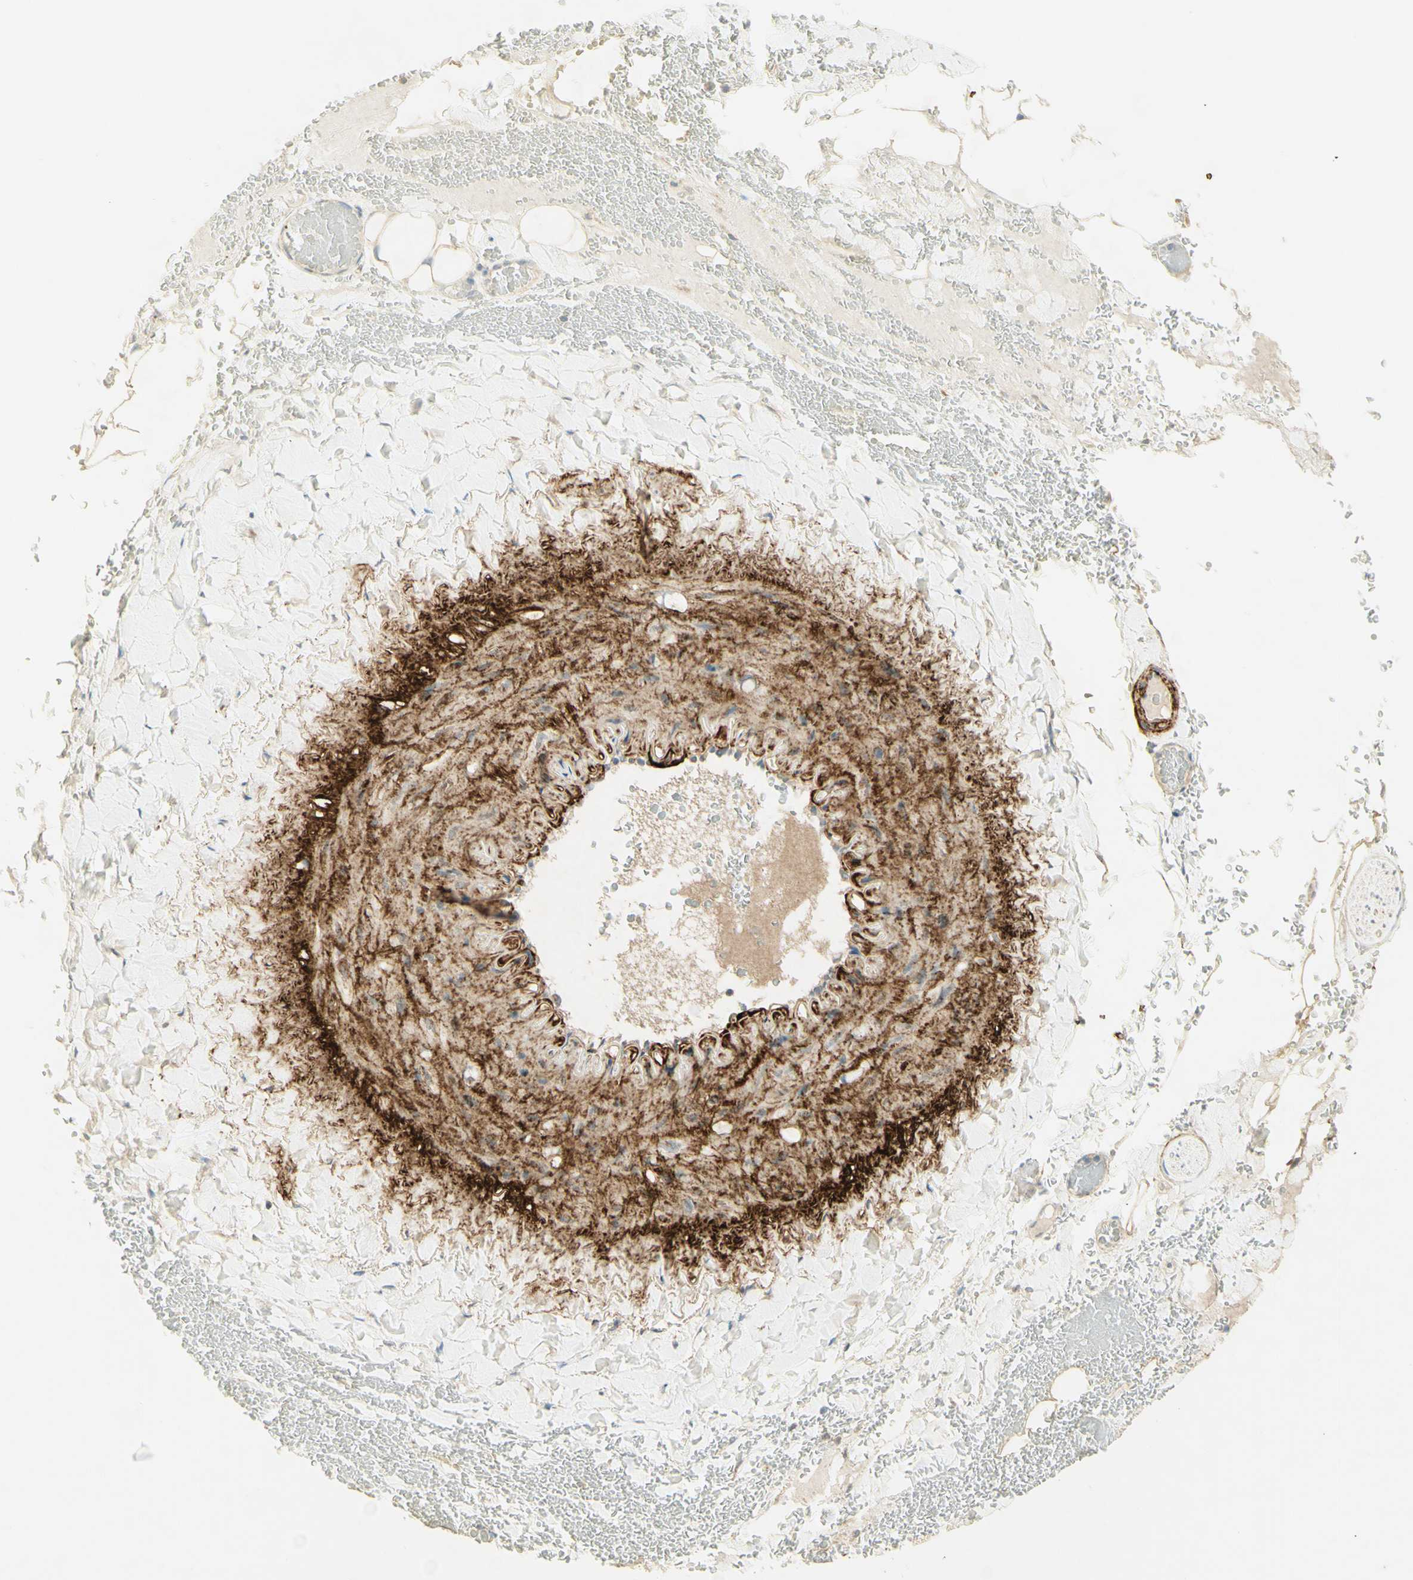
{"staining": {"intensity": "weak", "quantity": ">75%", "location": "cytoplasmic/membranous"}, "tissue": "adipose tissue", "cell_type": "Adipocytes", "image_type": "normal", "snomed": [{"axis": "morphology", "description": "Normal tissue, NOS"}, {"axis": "topography", "description": "Peripheral nerve tissue"}], "caption": "Normal adipose tissue shows weak cytoplasmic/membranous expression in about >75% of adipocytes The staining was performed using DAB (3,3'-diaminobenzidine) to visualize the protein expression in brown, while the nuclei were stained in blue with hematoxylin (Magnification: 20x)..", "gene": "TNN", "patient": {"sex": "male", "age": 70}}